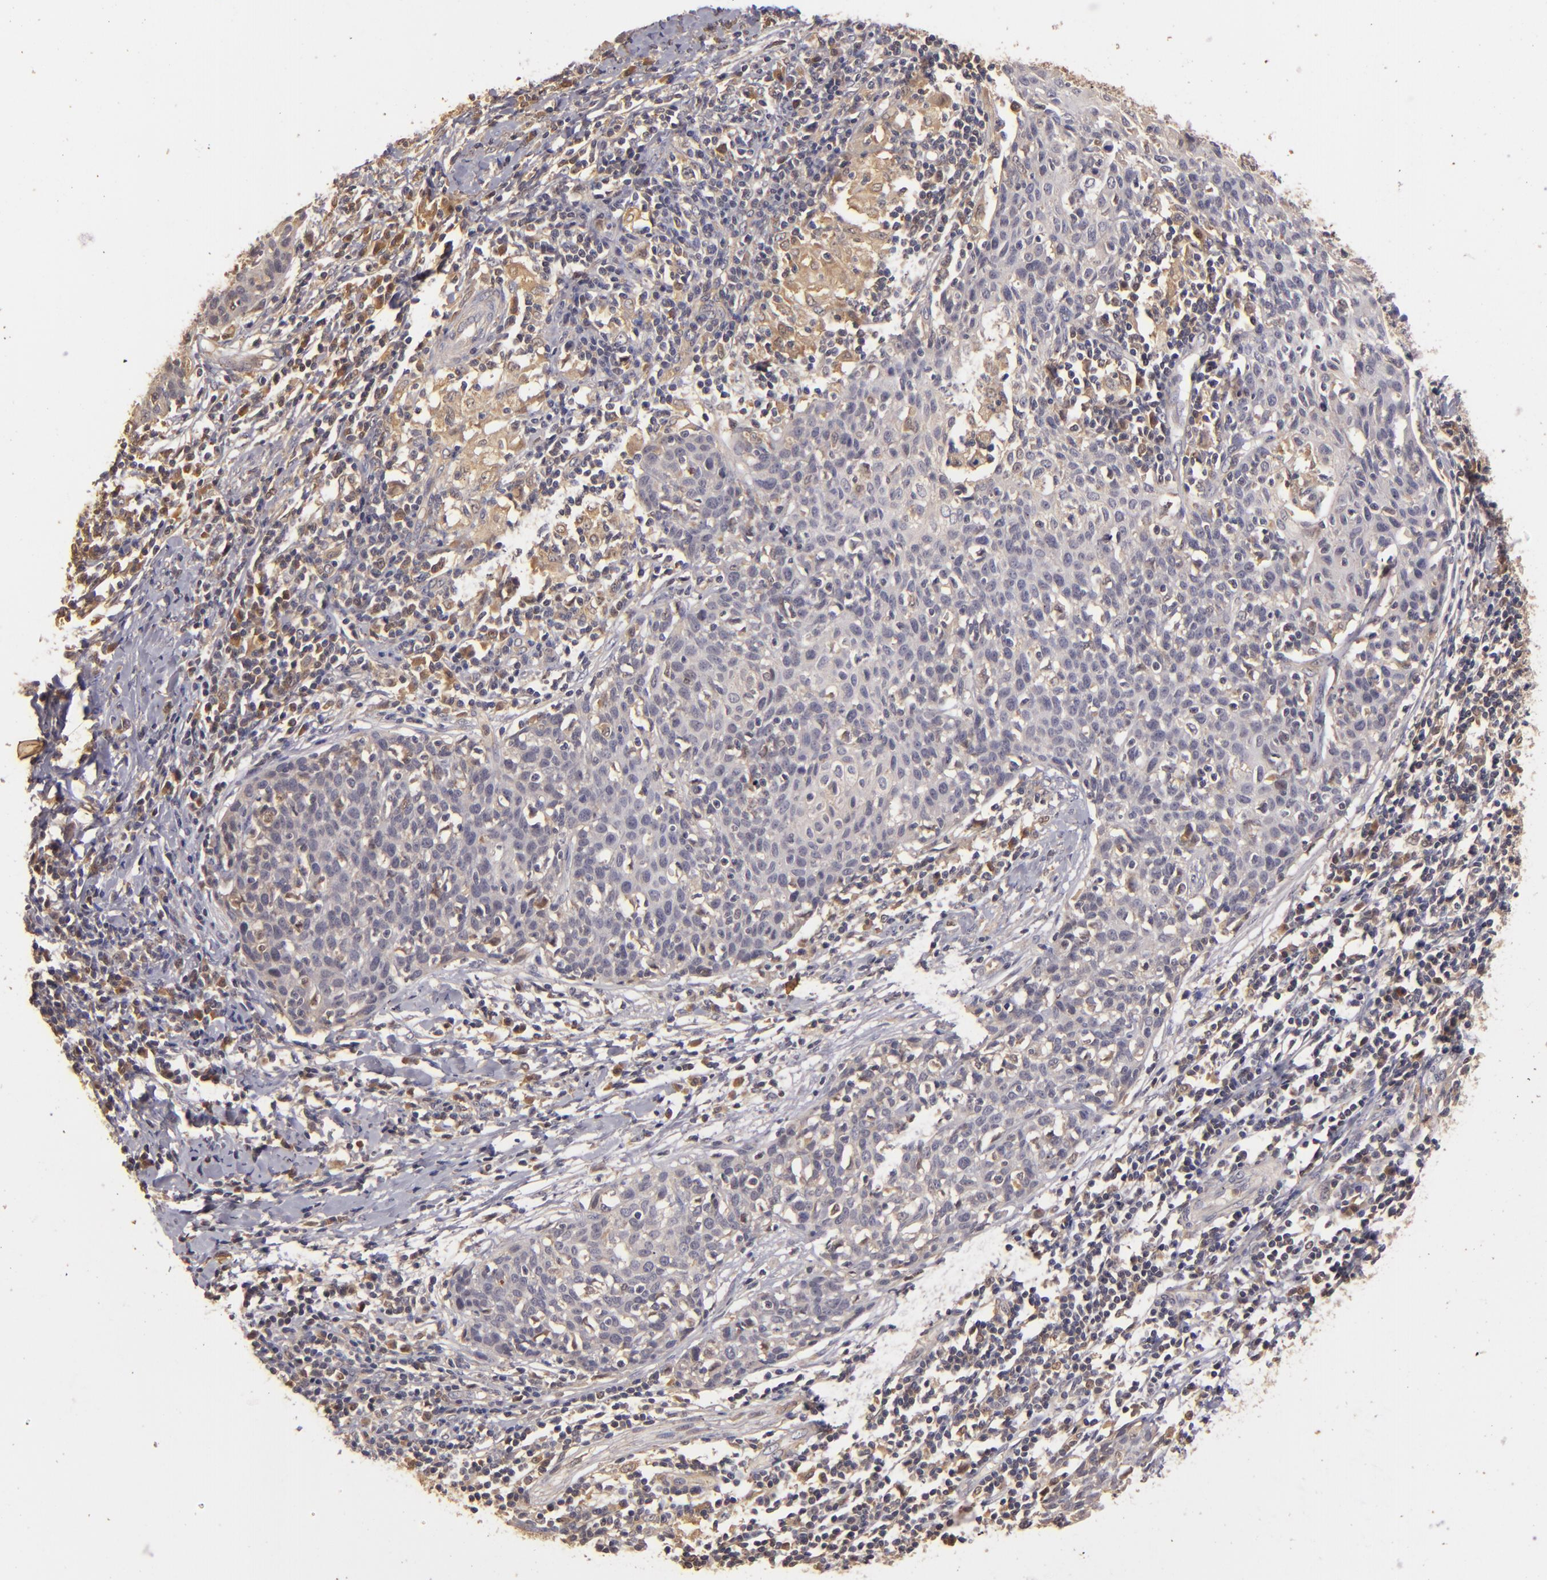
{"staining": {"intensity": "weak", "quantity": ">75%", "location": "cytoplasmic/membranous"}, "tissue": "cervical cancer", "cell_type": "Tumor cells", "image_type": "cancer", "snomed": [{"axis": "morphology", "description": "Squamous cell carcinoma, NOS"}, {"axis": "topography", "description": "Cervix"}], "caption": "Human cervical squamous cell carcinoma stained for a protein (brown) demonstrates weak cytoplasmic/membranous positive staining in approximately >75% of tumor cells.", "gene": "PRKCD", "patient": {"sex": "female", "age": 38}}